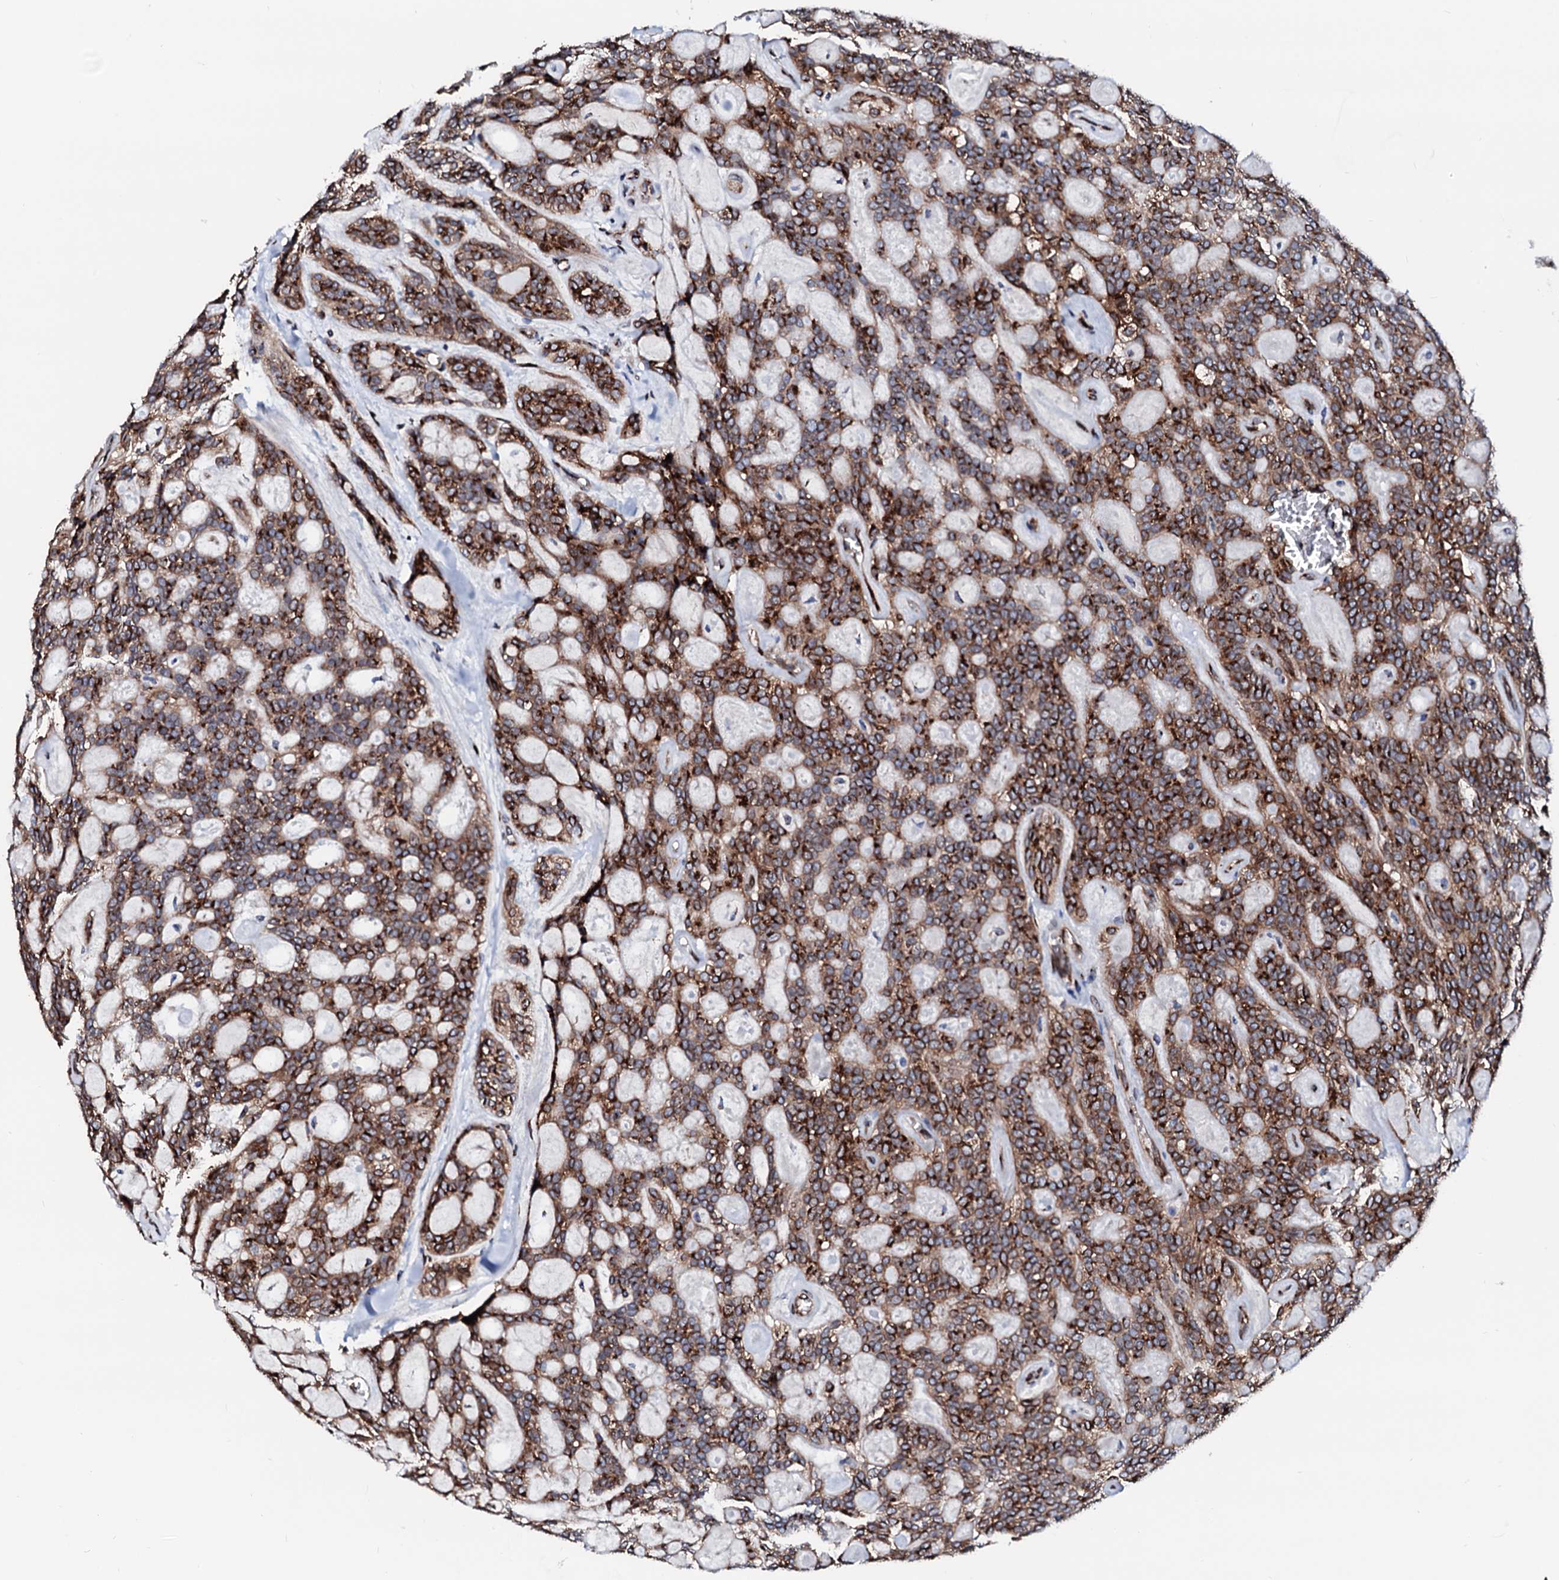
{"staining": {"intensity": "strong", "quantity": "25%-75%", "location": "cytoplasmic/membranous"}, "tissue": "head and neck cancer", "cell_type": "Tumor cells", "image_type": "cancer", "snomed": [{"axis": "morphology", "description": "Adenocarcinoma, NOS"}, {"axis": "topography", "description": "Head-Neck"}], "caption": "Tumor cells exhibit high levels of strong cytoplasmic/membranous positivity in about 25%-75% of cells in human head and neck cancer (adenocarcinoma). (brown staining indicates protein expression, while blue staining denotes nuclei).", "gene": "TMCO3", "patient": {"sex": "male", "age": 66}}